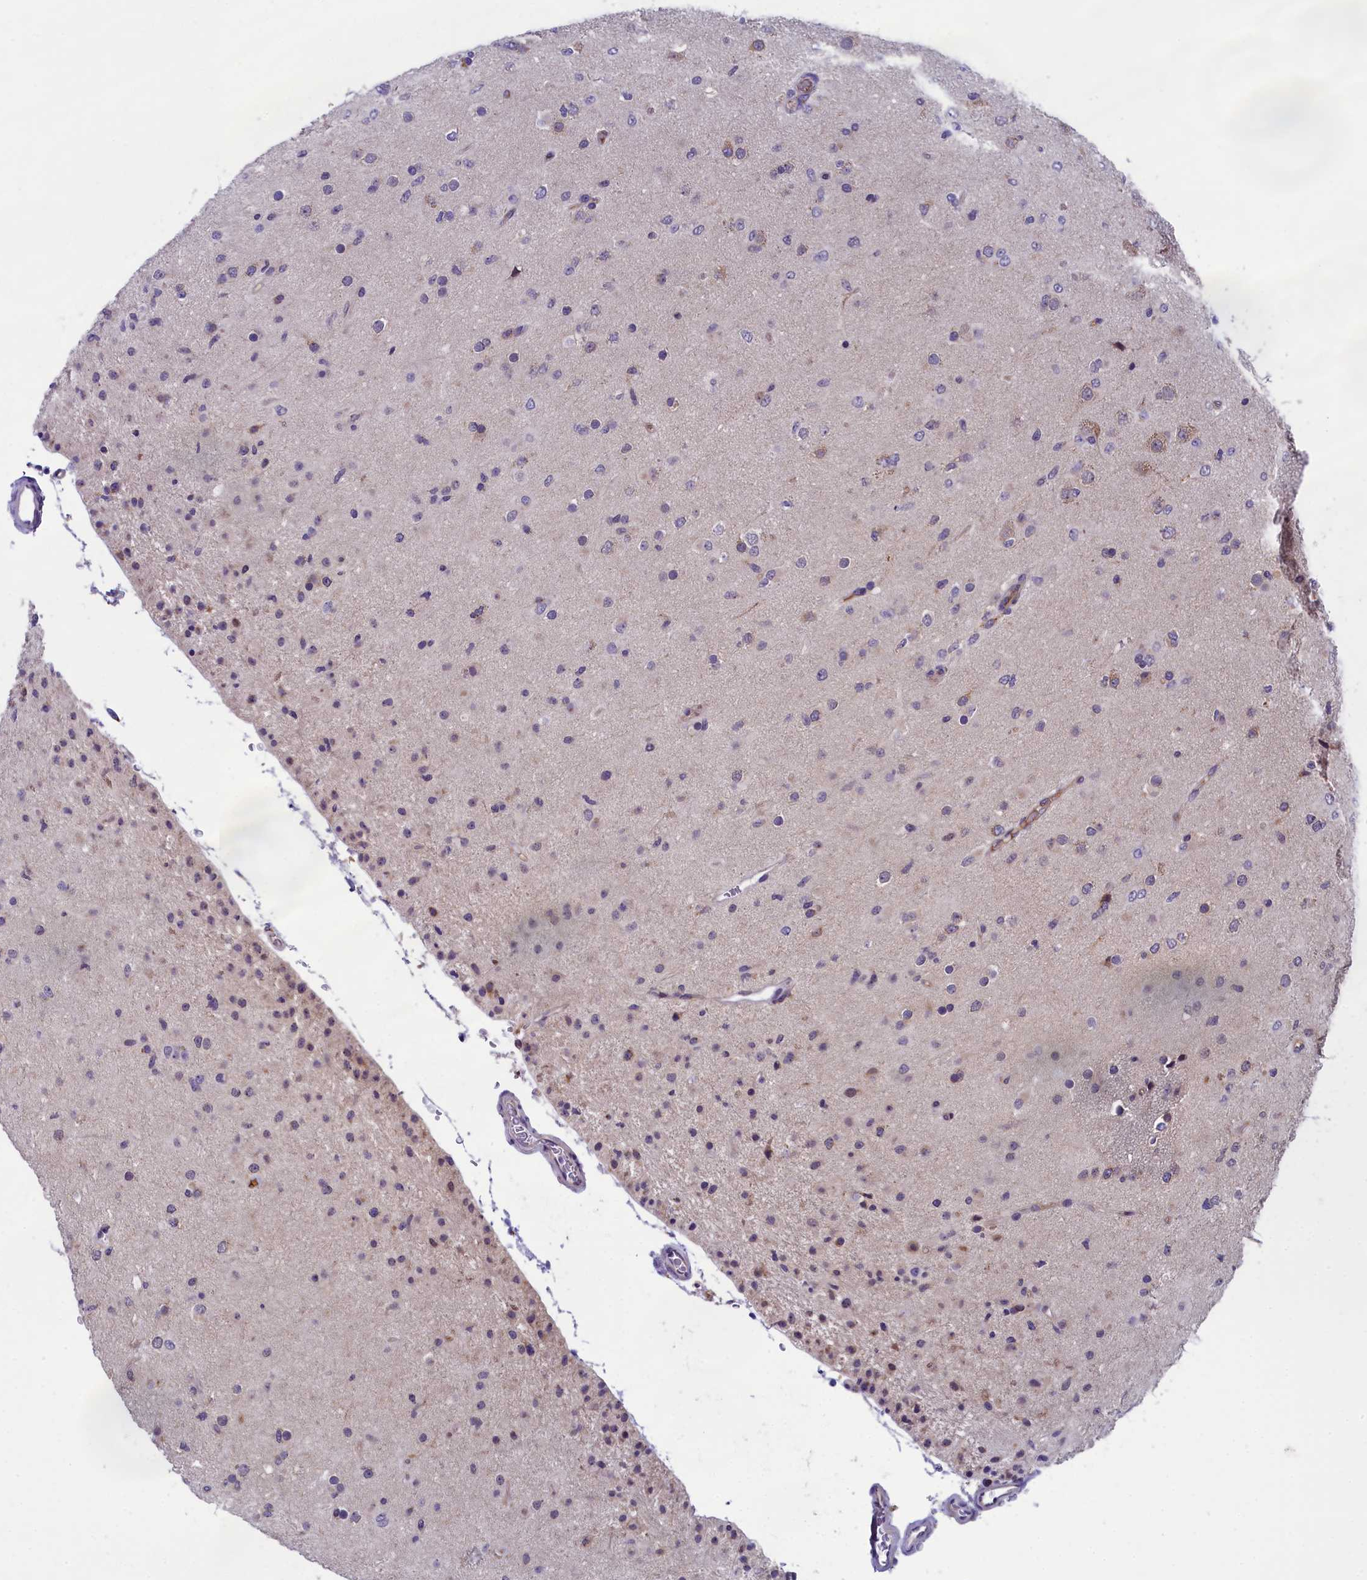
{"staining": {"intensity": "negative", "quantity": "none", "location": "none"}, "tissue": "glioma", "cell_type": "Tumor cells", "image_type": "cancer", "snomed": [{"axis": "morphology", "description": "Glioma, malignant, Low grade"}, {"axis": "topography", "description": "Brain"}], "caption": "Immunohistochemical staining of malignant low-grade glioma demonstrates no significant staining in tumor cells.", "gene": "ABCC8", "patient": {"sex": "male", "age": 65}}